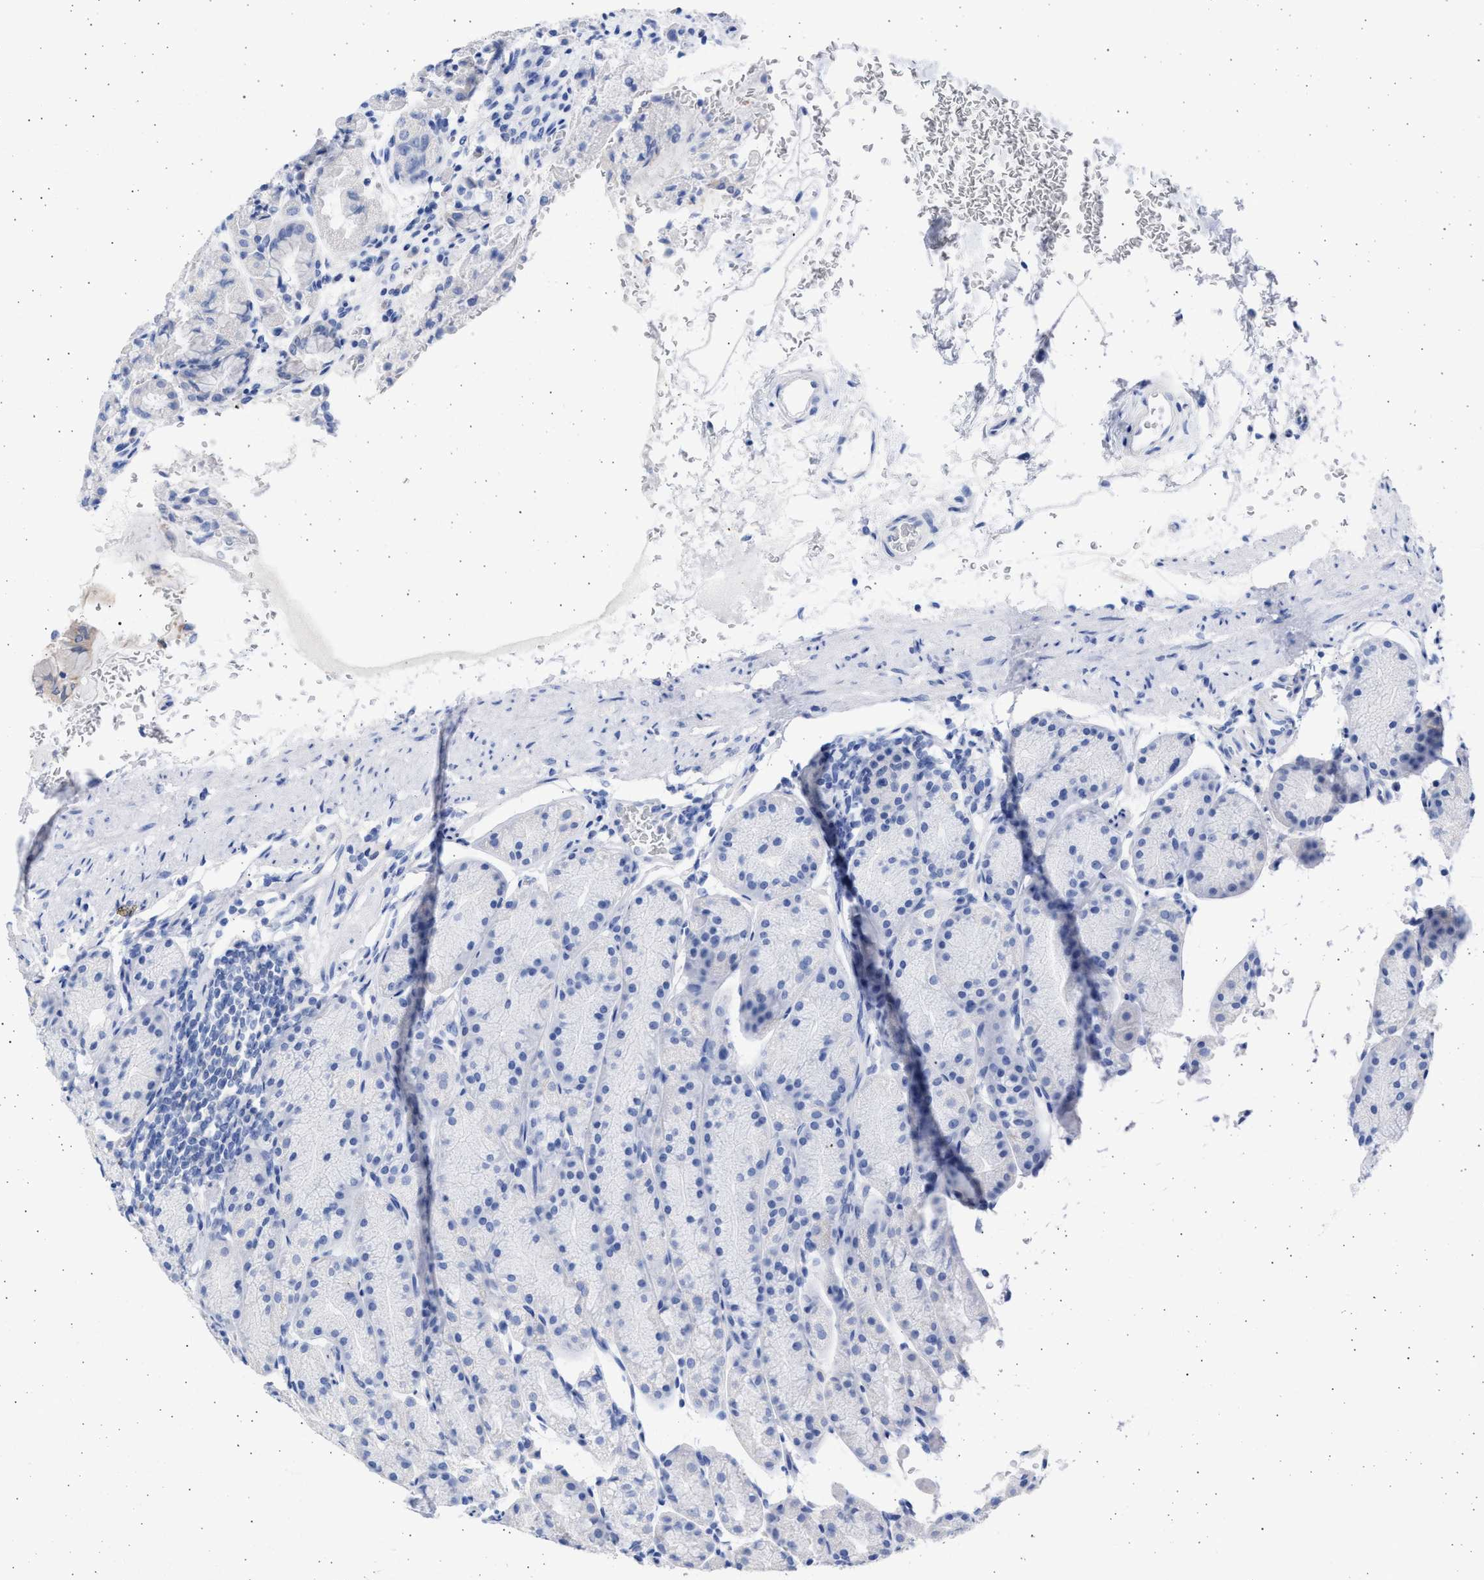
{"staining": {"intensity": "negative", "quantity": "none", "location": "none"}, "tissue": "stomach", "cell_type": "Glandular cells", "image_type": "normal", "snomed": [{"axis": "morphology", "description": "Normal tissue, NOS"}, {"axis": "topography", "description": "Stomach"}], "caption": "This is an immunohistochemistry histopathology image of normal human stomach. There is no expression in glandular cells.", "gene": "ALDOC", "patient": {"sex": "male", "age": 42}}